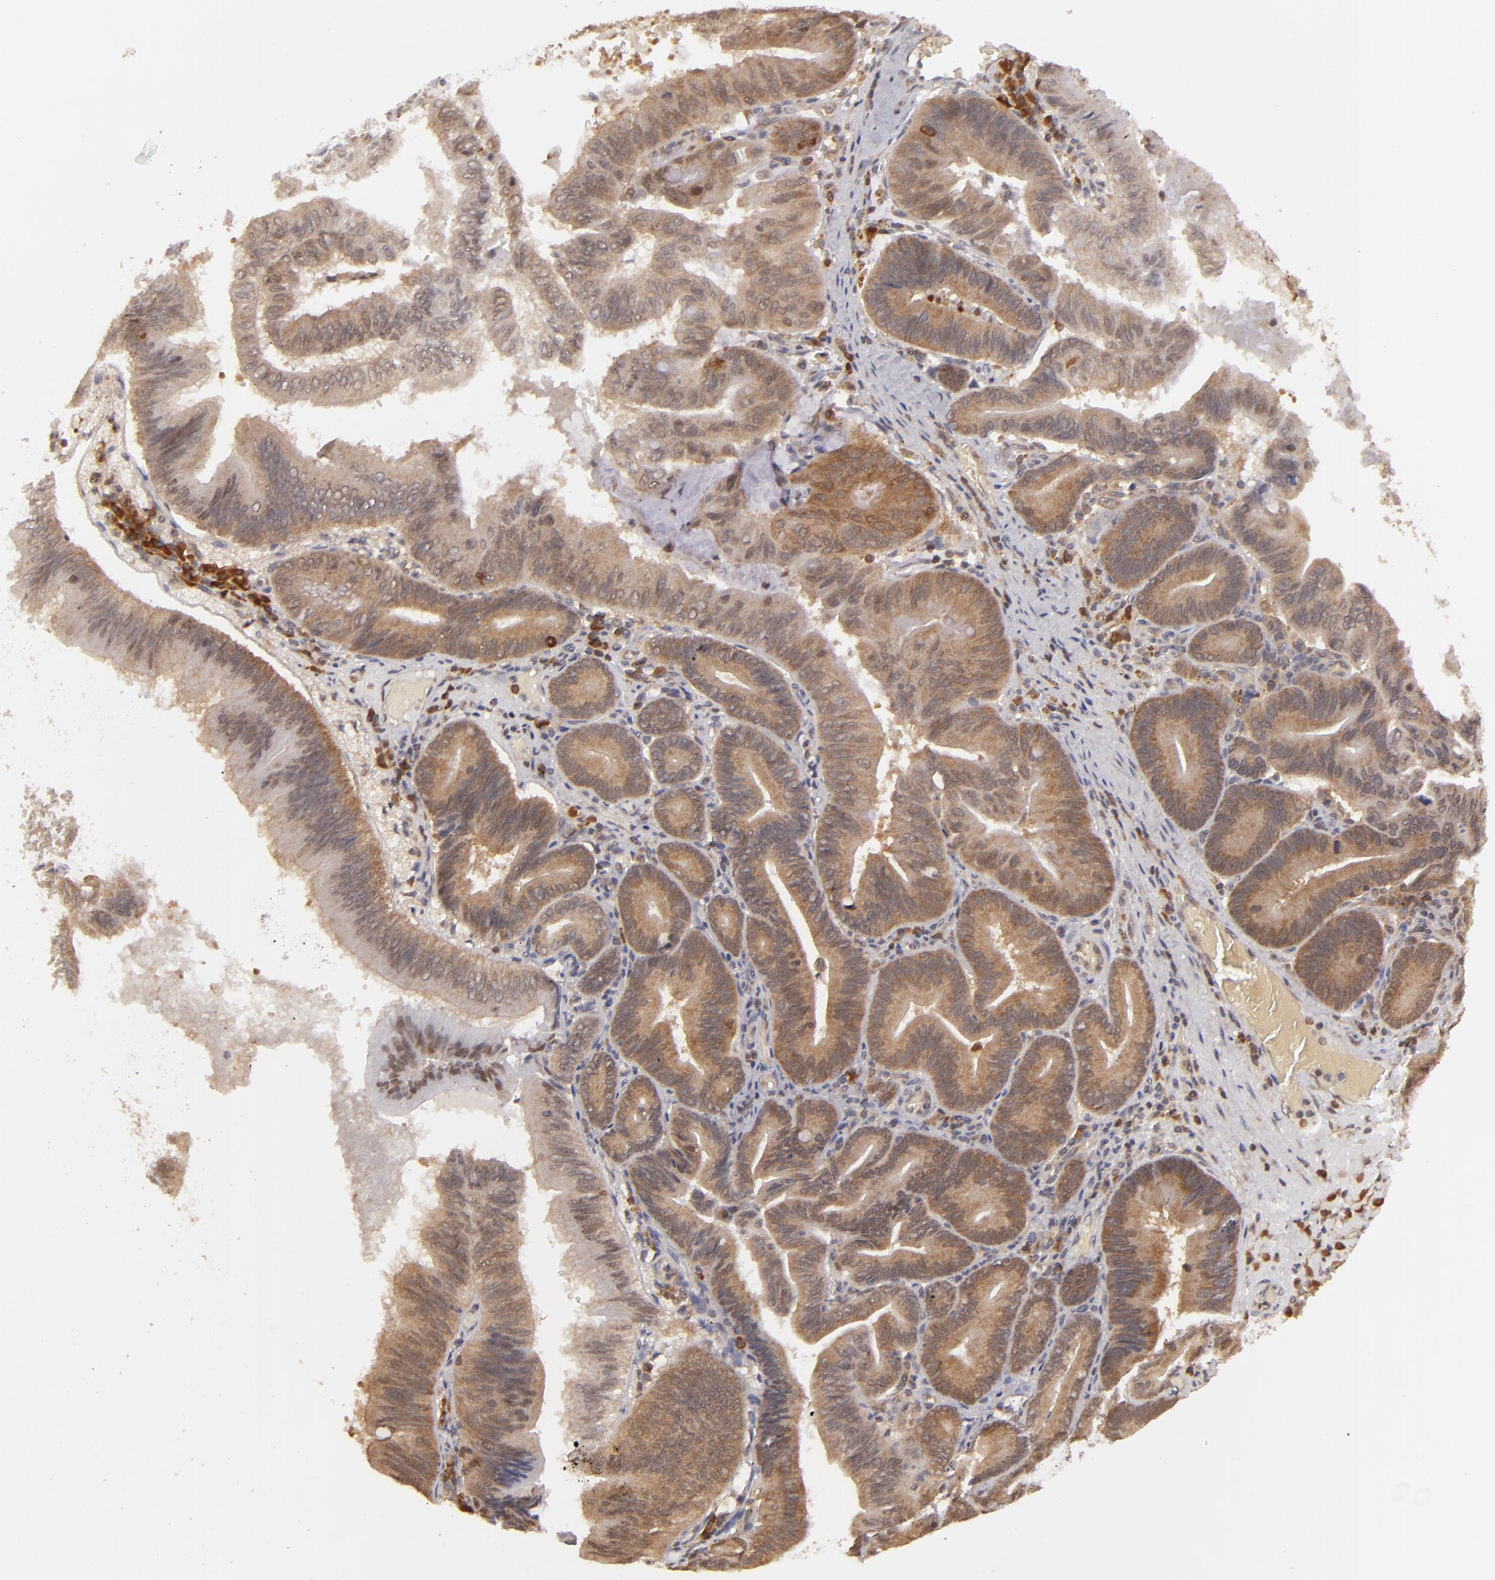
{"staining": {"intensity": "moderate", "quantity": ">75%", "location": "cytoplasmic/membranous"}, "tissue": "pancreatic cancer", "cell_type": "Tumor cells", "image_type": "cancer", "snomed": [{"axis": "morphology", "description": "Adenocarcinoma, NOS"}, {"axis": "topography", "description": "Pancreas"}], "caption": "This is a histology image of immunohistochemistry staining of pancreatic cancer, which shows moderate expression in the cytoplasmic/membranous of tumor cells.", "gene": "MAPK3", "patient": {"sex": "male", "age": 82}}